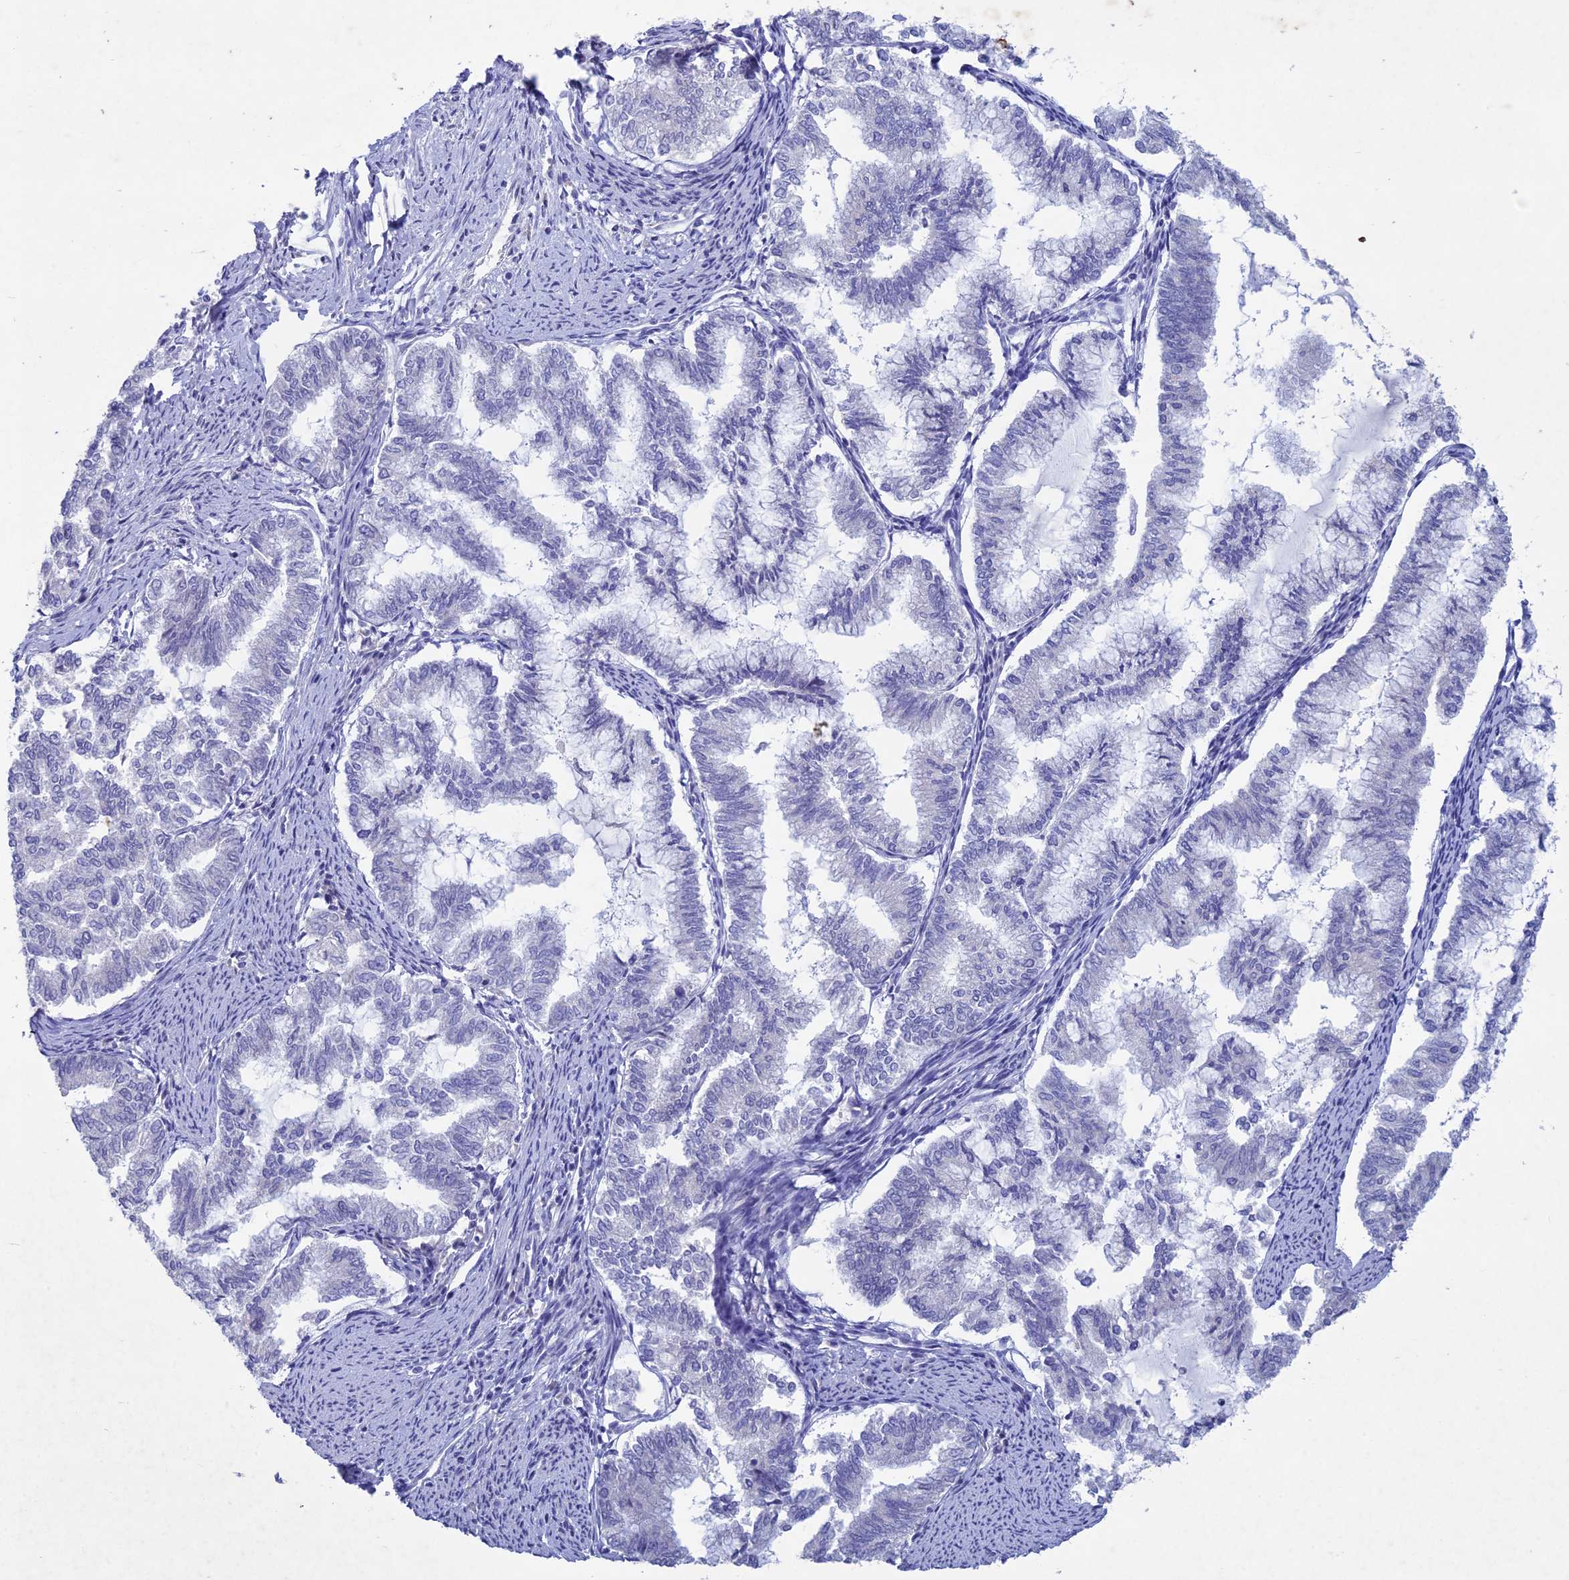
{"staining": {"intensity": "negative", "quantity": "none", "location": "none"}, "tissue": "endometrial cancer", "cell_type": "Tumor cells", "image_type": "cancer", "snomed": [{"axis": "morphology", "description": "Adenocarcinoma, NOS"}, {"axis": "topography", "description": "Endometrium"}], "caption": "An IHC histopathology image of endometrial adenocarcinoma is shown. There is no staining in tumor cells of endometrial adenocarcinoma.", "gene": "BTBD19", "patient": {"sex": "female", "age": 79}}